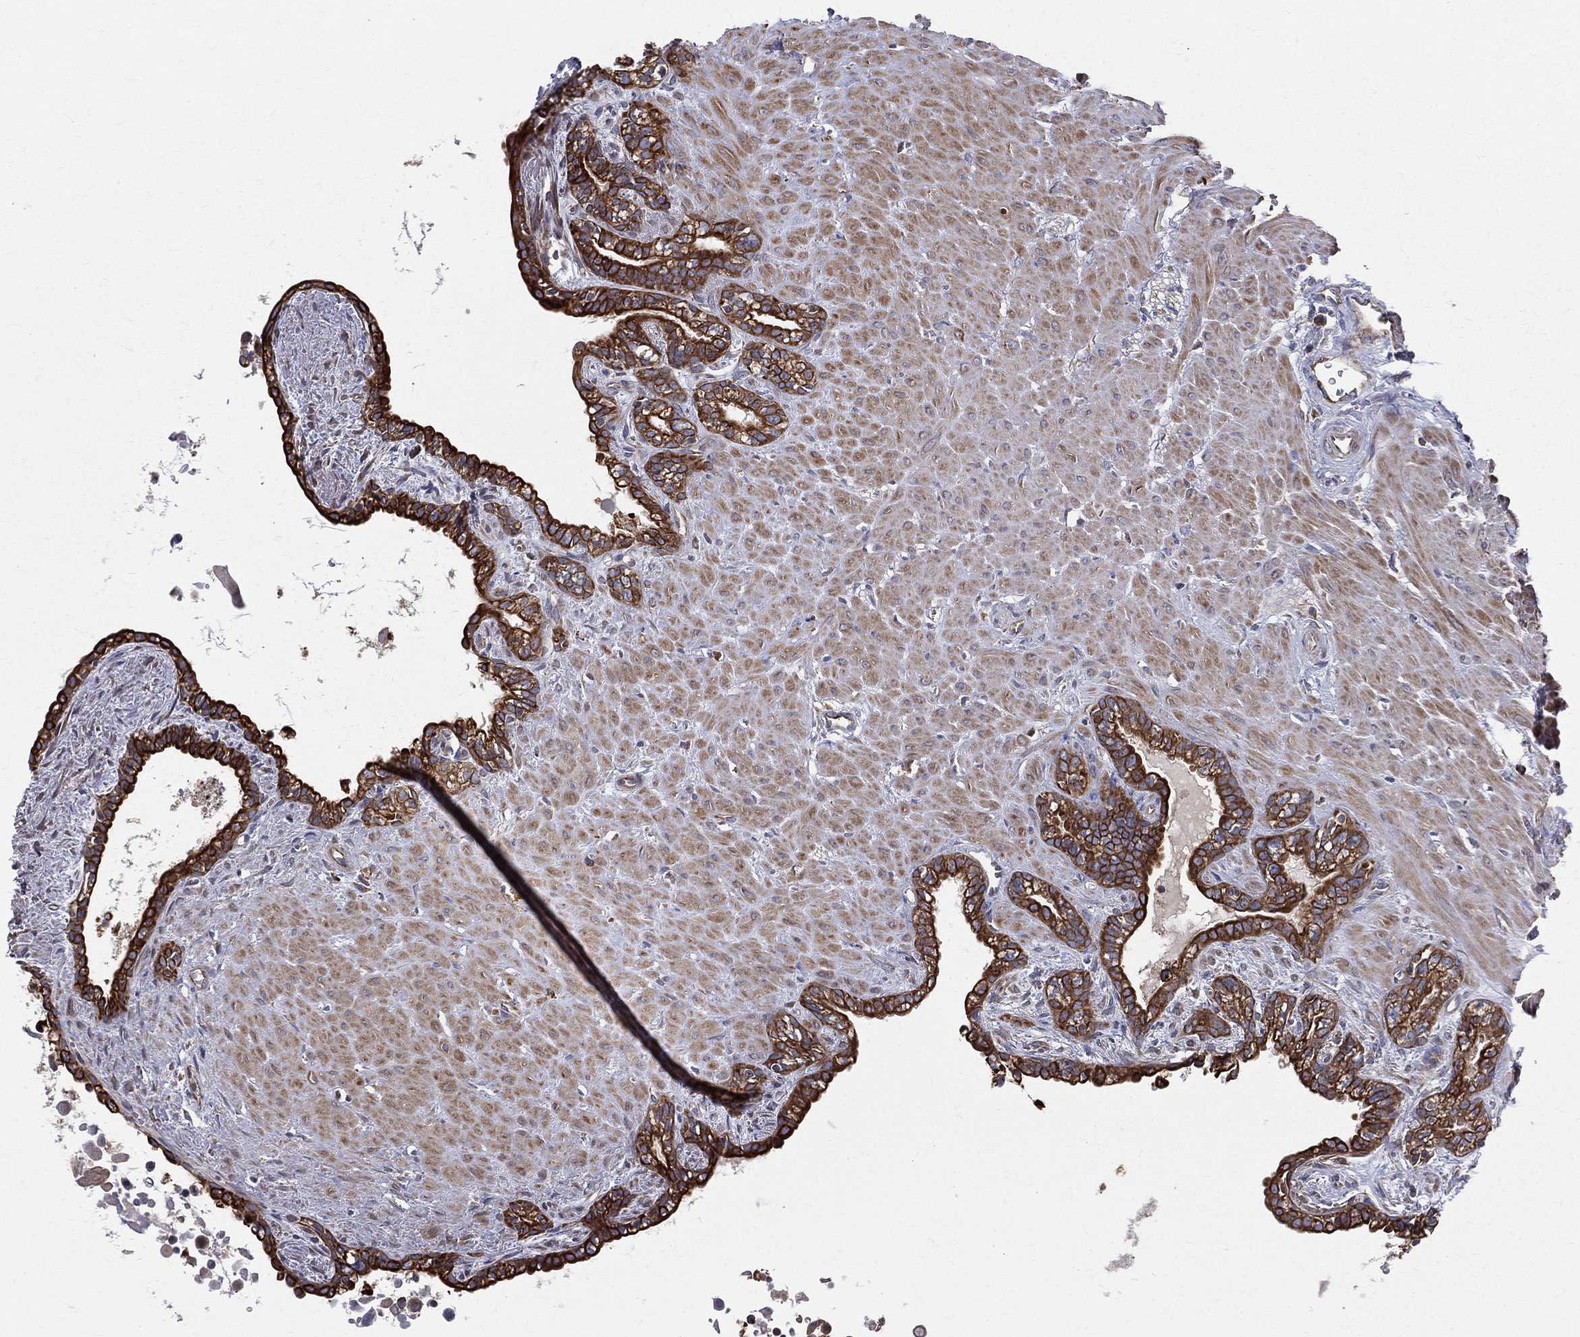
{"staining": {"intensity": "strong", "quantity": ">75%", "location": "cytoplasmic/membranous"}, "tissue": "seminal vesicle", "cell_type": "Glandular cells", "image_type": "normal", "snomed": [{"axis": "morphology", "description": "Normal tissue, NOS"}, {"axis": "morphology", "description": "Urothelial carcinoma, NOS"}, {"axis": "topography", "description": "Urinary bladder"}, {"axis": "topography", "description": "Seminal veicle"}], "caption": "Seminal vesicle stained with a brown dye displays strong cytoplasmic/membranous positive staining in approximately >75% of glandular cells.", "gene": "MIX23", "patient": {"sex": "male", "age": 76}}